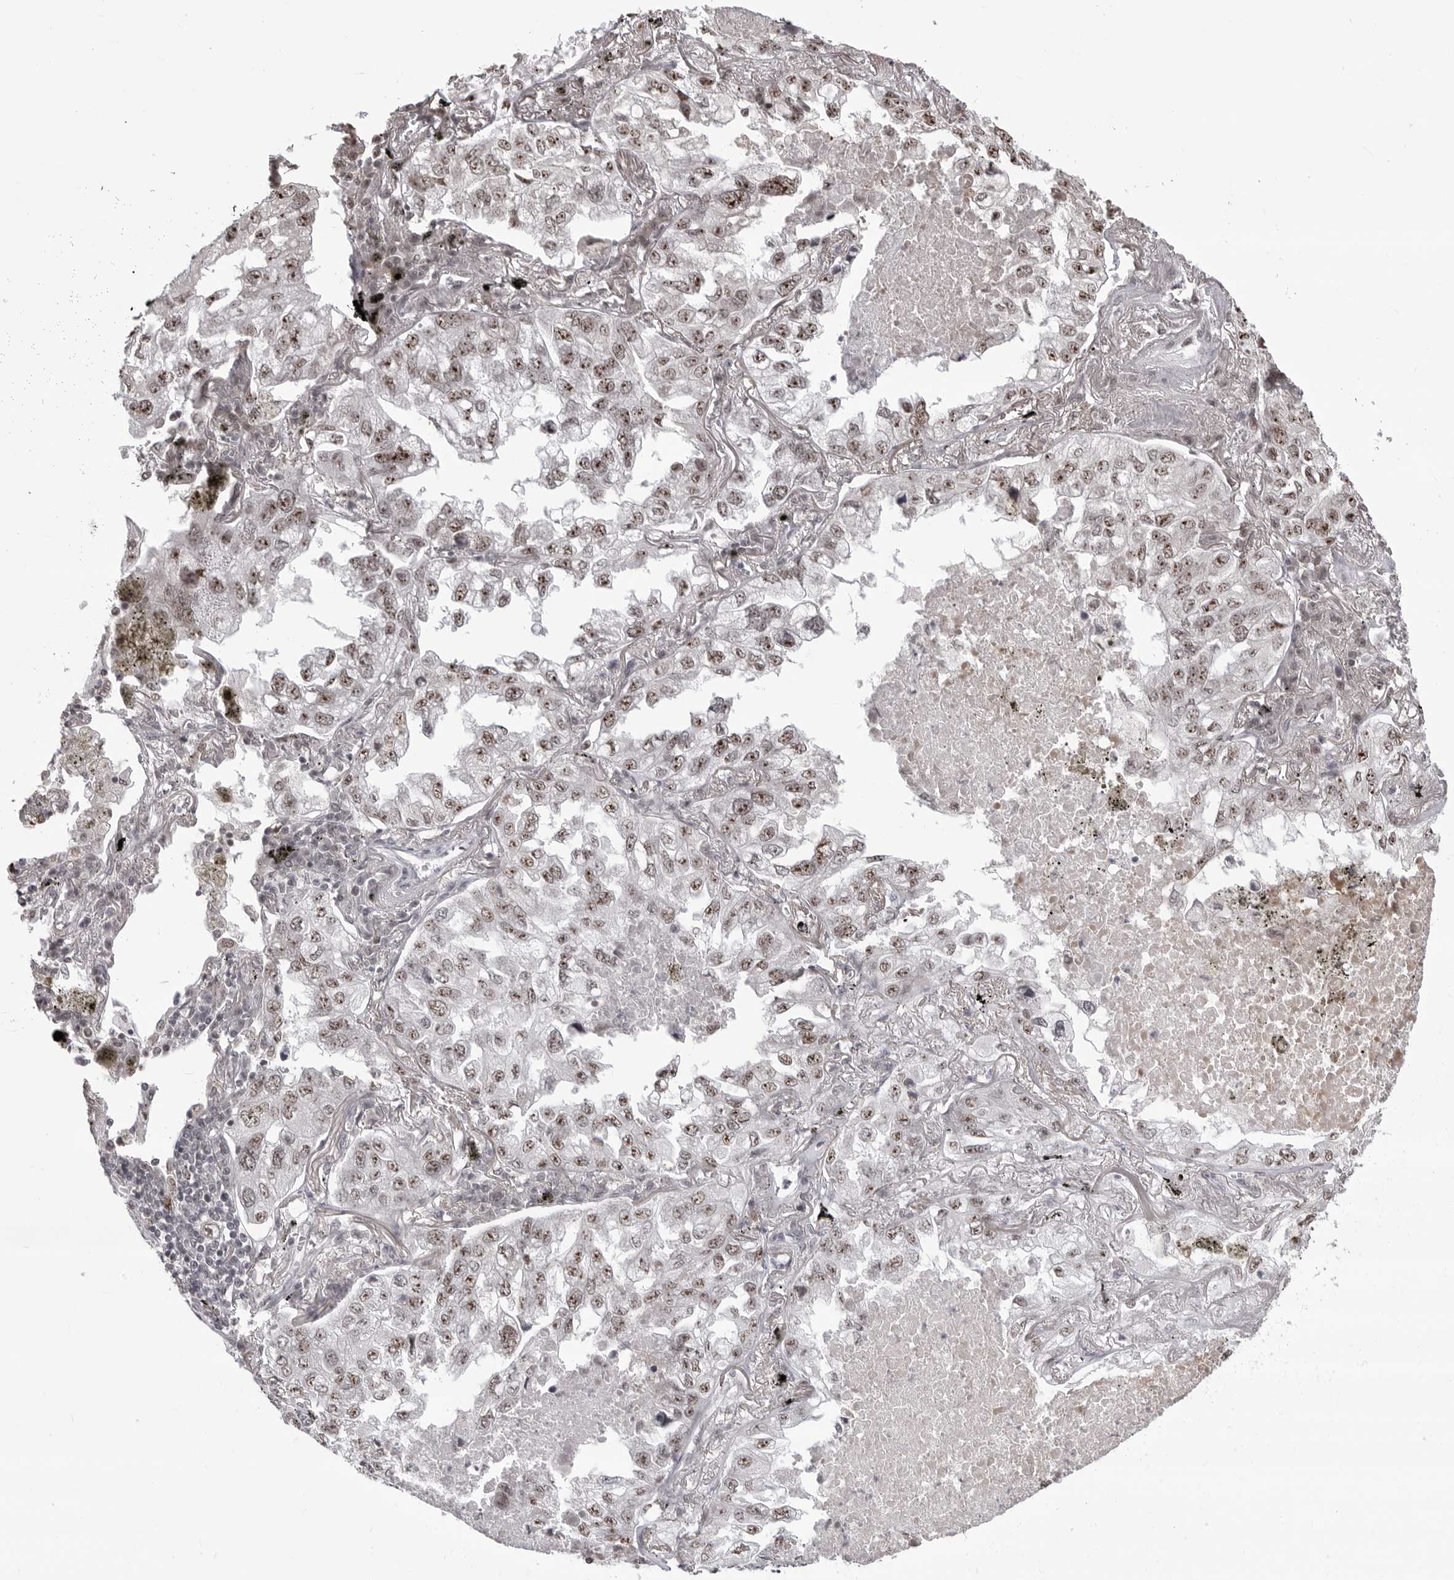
{"staining": {"intensity": "moderate", "quantity": ">75%", "location": "nuclear"}, "tissue": "lung cancer", "cell_type": "Tumor cells", "image_type": "cancer", "snomed": [{"axis": "morphology", "description": "Adenocarcinoma, NOS"}, {"axis": "topography", "description": "Lung"}], "caption": "A brown stain labels moderate nuclear expression of a protein in human lung adenocarcinoma tumor cells.", "gene": "PHF3", "patient": {"sex": "male", "age": 65}}